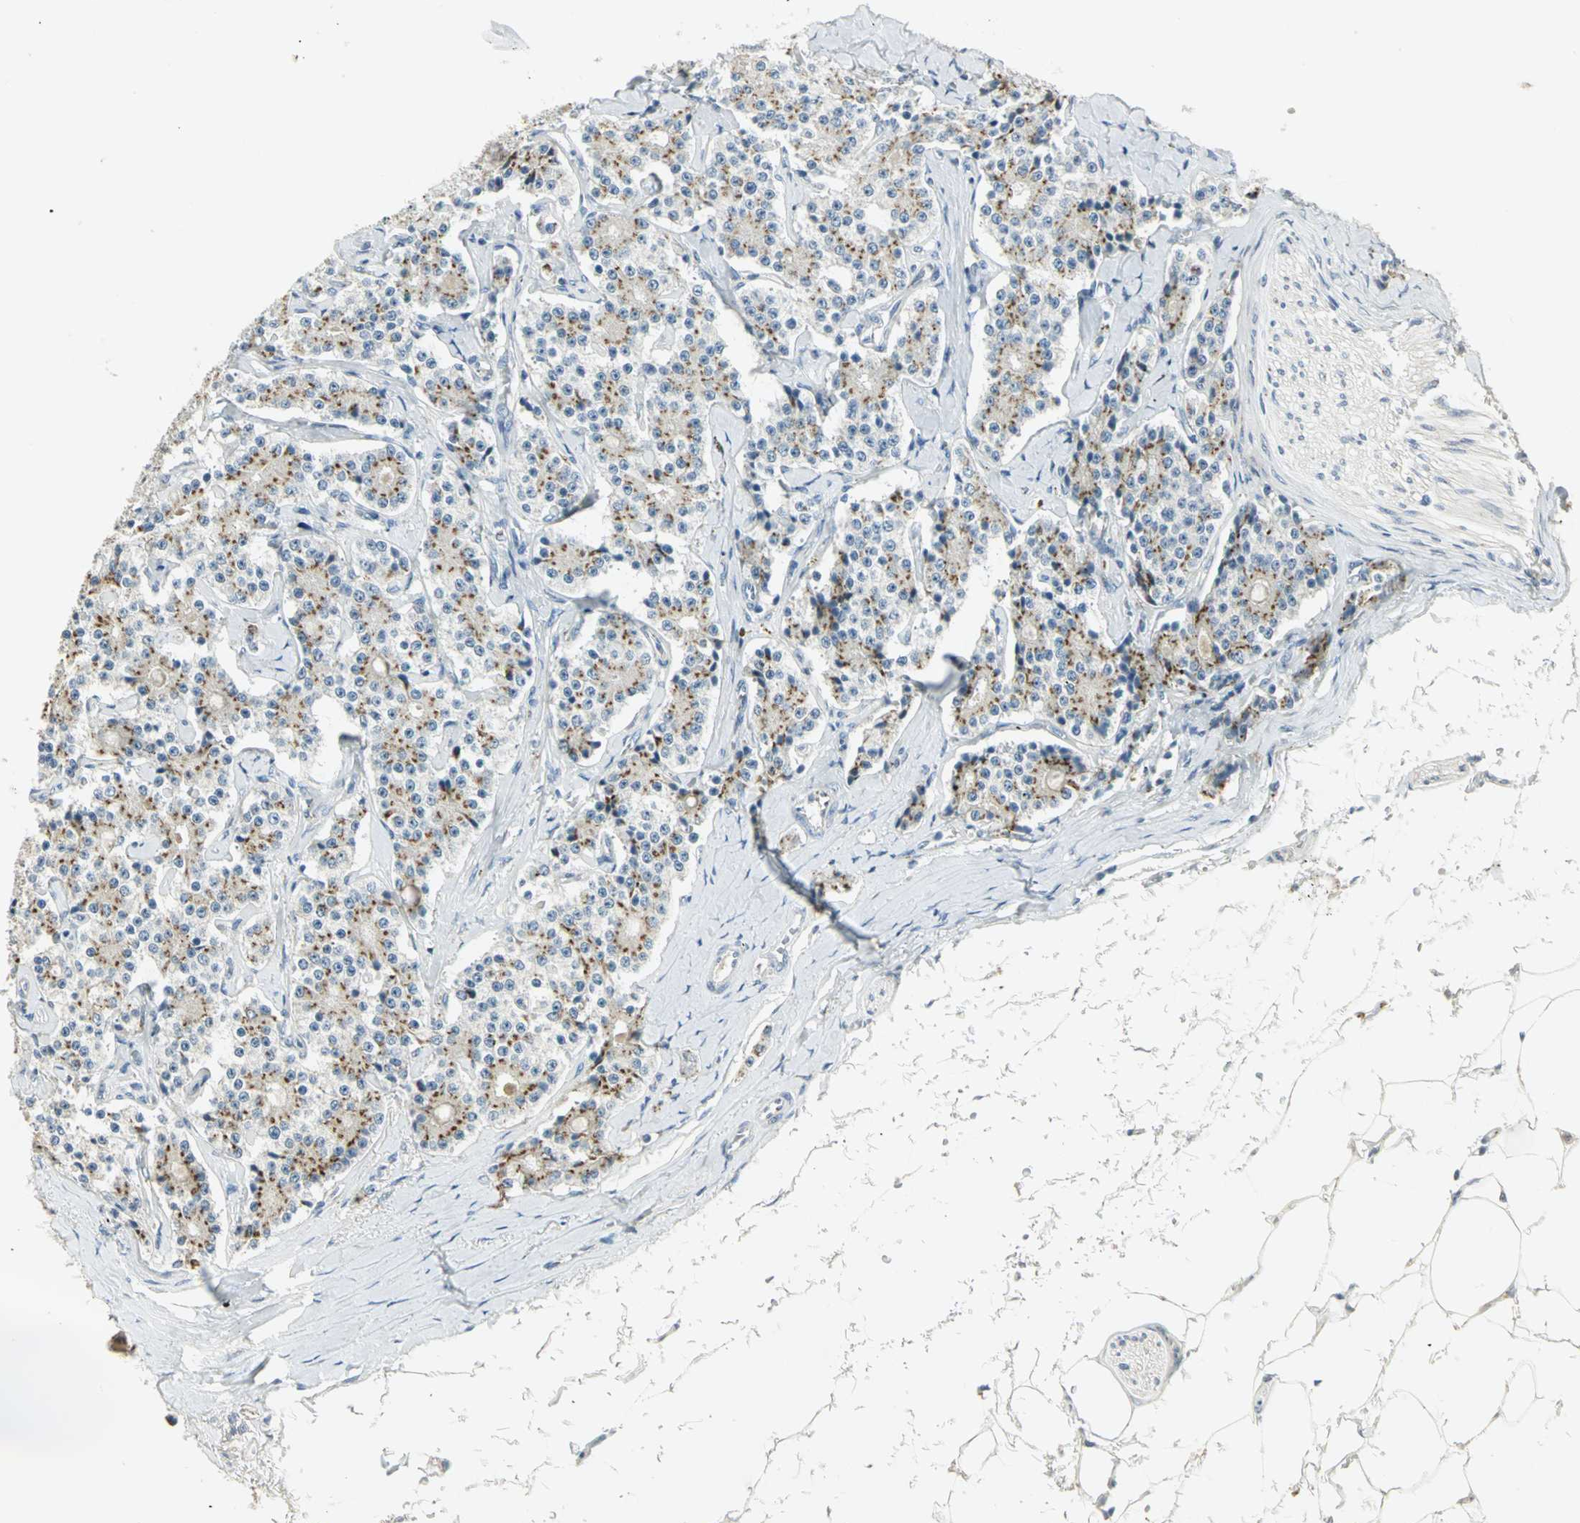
{"staining": {"intensity": "moderate", "quantity": ">75%", "location": "cytoplasmic/membranous"}, "tissue": "carcinoid", "cell_type": "Tumor cells", "image_type": "cancer", "snomed": [{"axis": "morphology", "description": "Carcinoid, malignant, NOS"}, {"axis": "topography", "description": "Colon"}], "caption": "Tumor cells demonstrate moderate cytoplasmic/membranous staining in about >75% of cells in carcinoid.", "gene": "TM9SF2", "patient": {"sex": "female", "age": 61}}